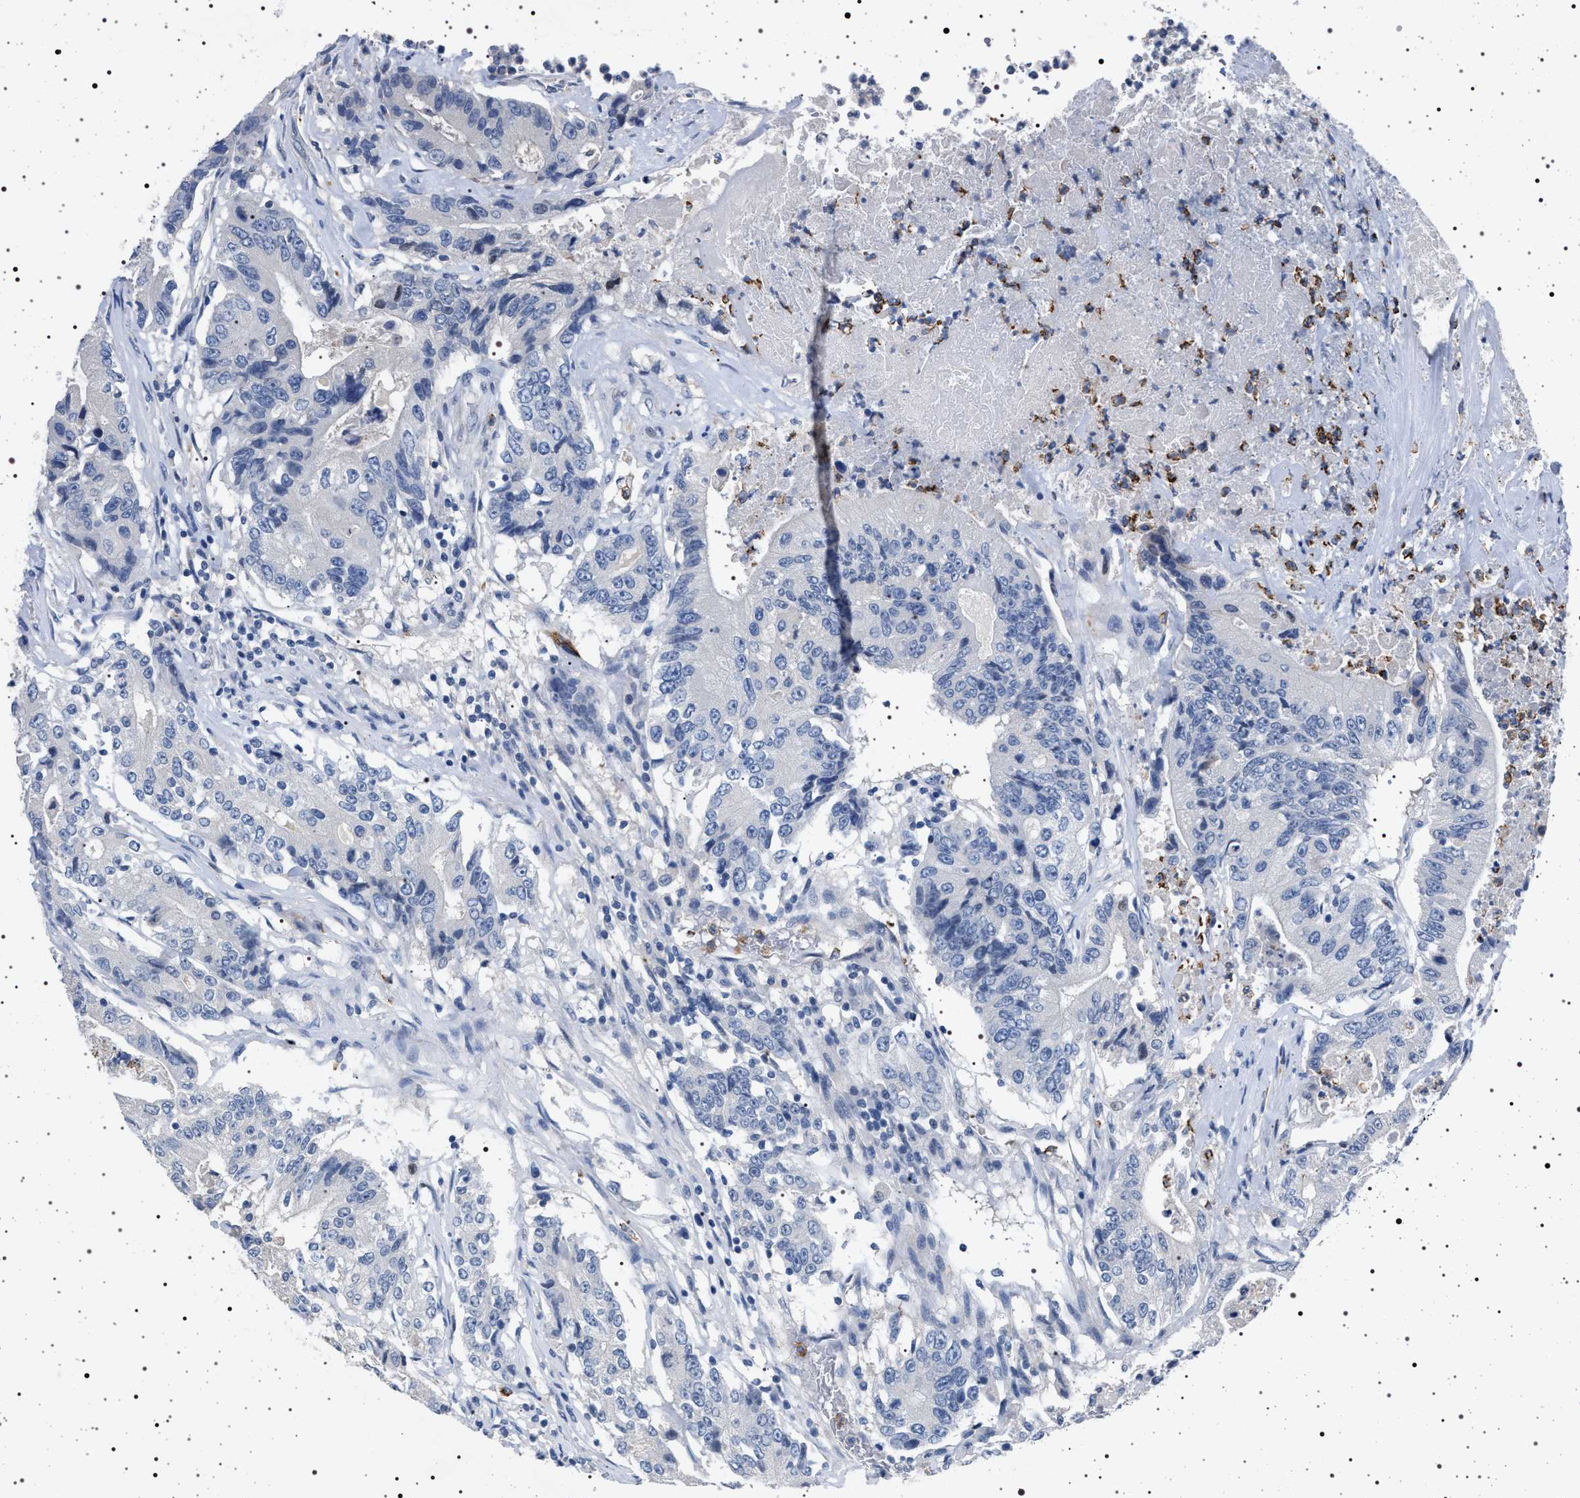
{"staining": {"intensity": "negative", "quantity": "none", "location": "none"}, "tissue": "colorectal cancer", "cell_type": "Tumor cells", "image_type": "cancer", "snomed": [{"axis": "morphology", "description": "Adenocarcinoma, NOS"}, {"axis": "topography", "description": "Colon"}], "caption": "There is no significant staining in tumor cells of colorectal cancer. (DAB immunohistochemistry with hematoxylin counter stain).", "gene": "NAT9", "patient": {"sex": "female", "age": 77}}